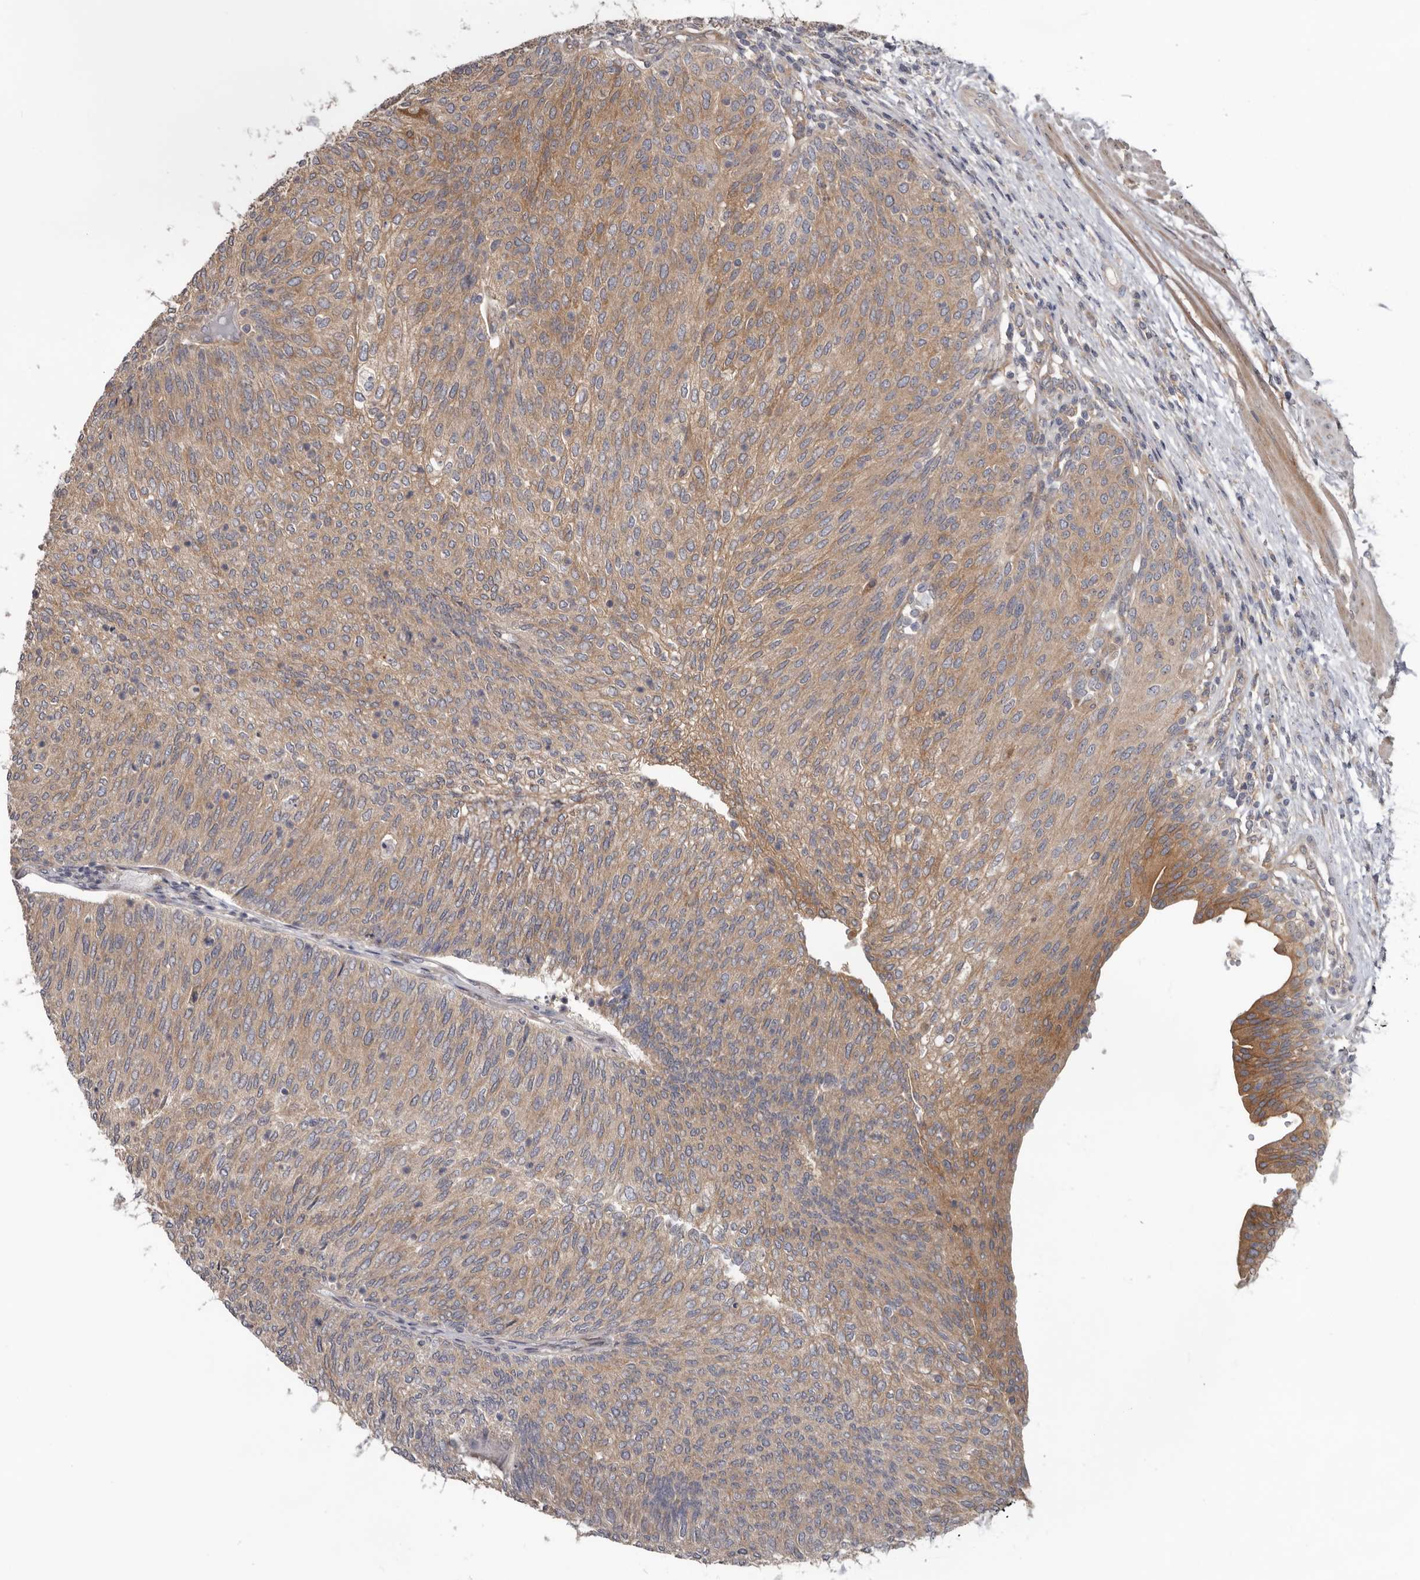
{"staining": {"intensity": "moderate", "quantity": ">75%", "location": "cytoplasmic/membranous"}, "tissue": "urothelial cancer", "cell_type": "Tumor cells", "image_type": "cancer", "snomed": [{"axis": "morphology", "description": "Urothelial carcinoma, Low grade"}, {"axis": "topography", "description": "Urinary bladder"}], "caption": "A brown stain labels moderate cytoplasmic/membranous staining of a protein in human urothelial cancer tumor cells. (DAB IHC, brown staining for protein, blue staining for nuclei).", "gene": "HINT3", "patient": {"sex": "female", "age": 79}}